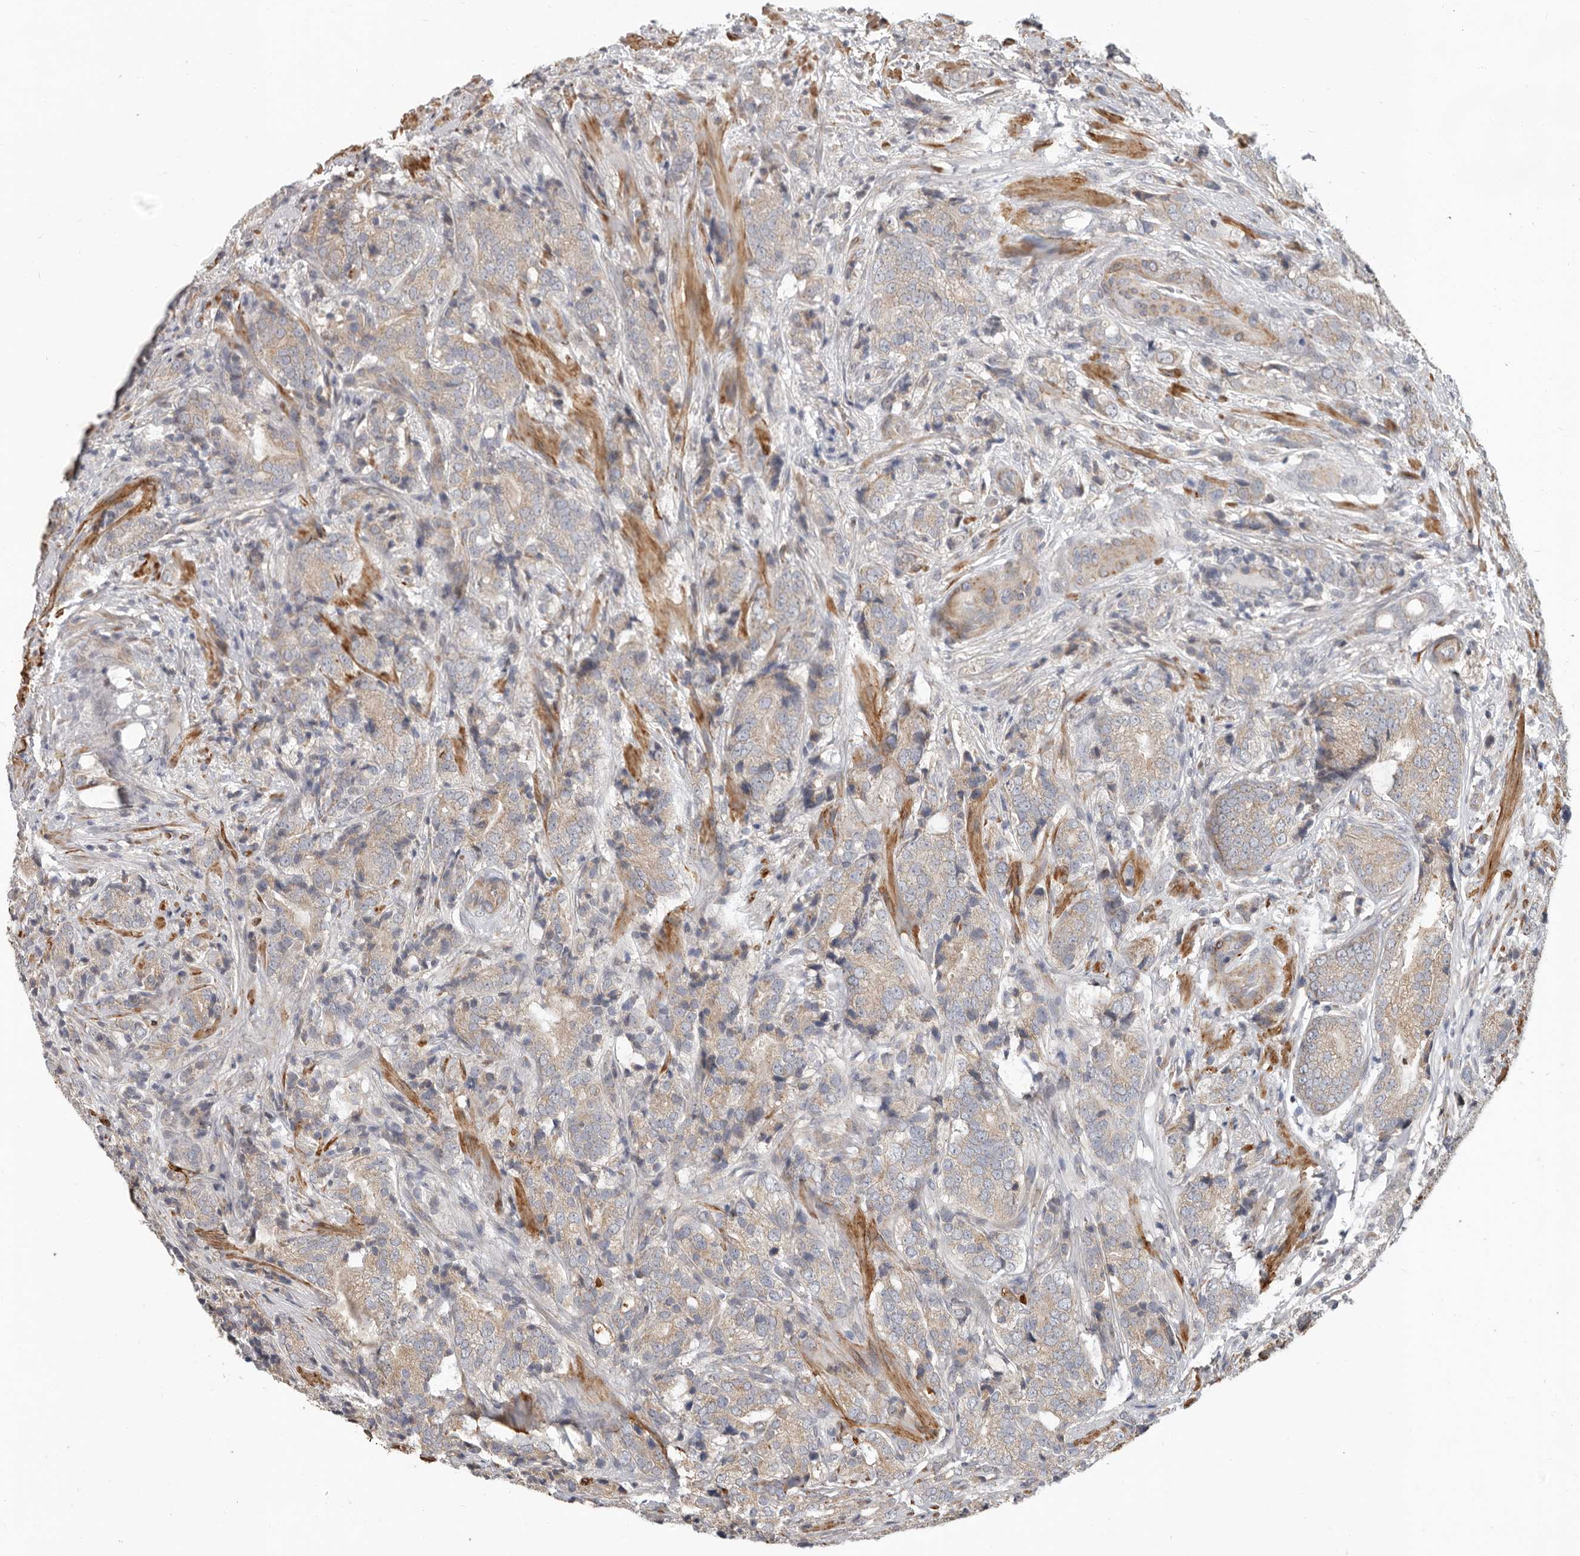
{"staining": {"intensity": "weak", "quantity": ">75%", "location": "cytoplasmic/membranous"}, "tissue": "prostate cancer", "cell_type": "Tumor cells", "image_type": "cancer", "snomed": [{"axis": "morphology", "description": "Adenocarcinoma, High grade"}, {"axis": "topography", "description": "Prostate"}], "caption": "Immunohistochemical staining of human prostate cancer (high-grade adenocarcinoma) demonstrates low levels of weak cytoplasmic/membranous protein positivity in approximately >75% of tumor cells. The protein is stained brown, and the nuclei are stained in blue (DAB IHC with brightfield microscopy, high magnification).", "gene": "UNK", "patient": {"sex": "male", "age": 57}}